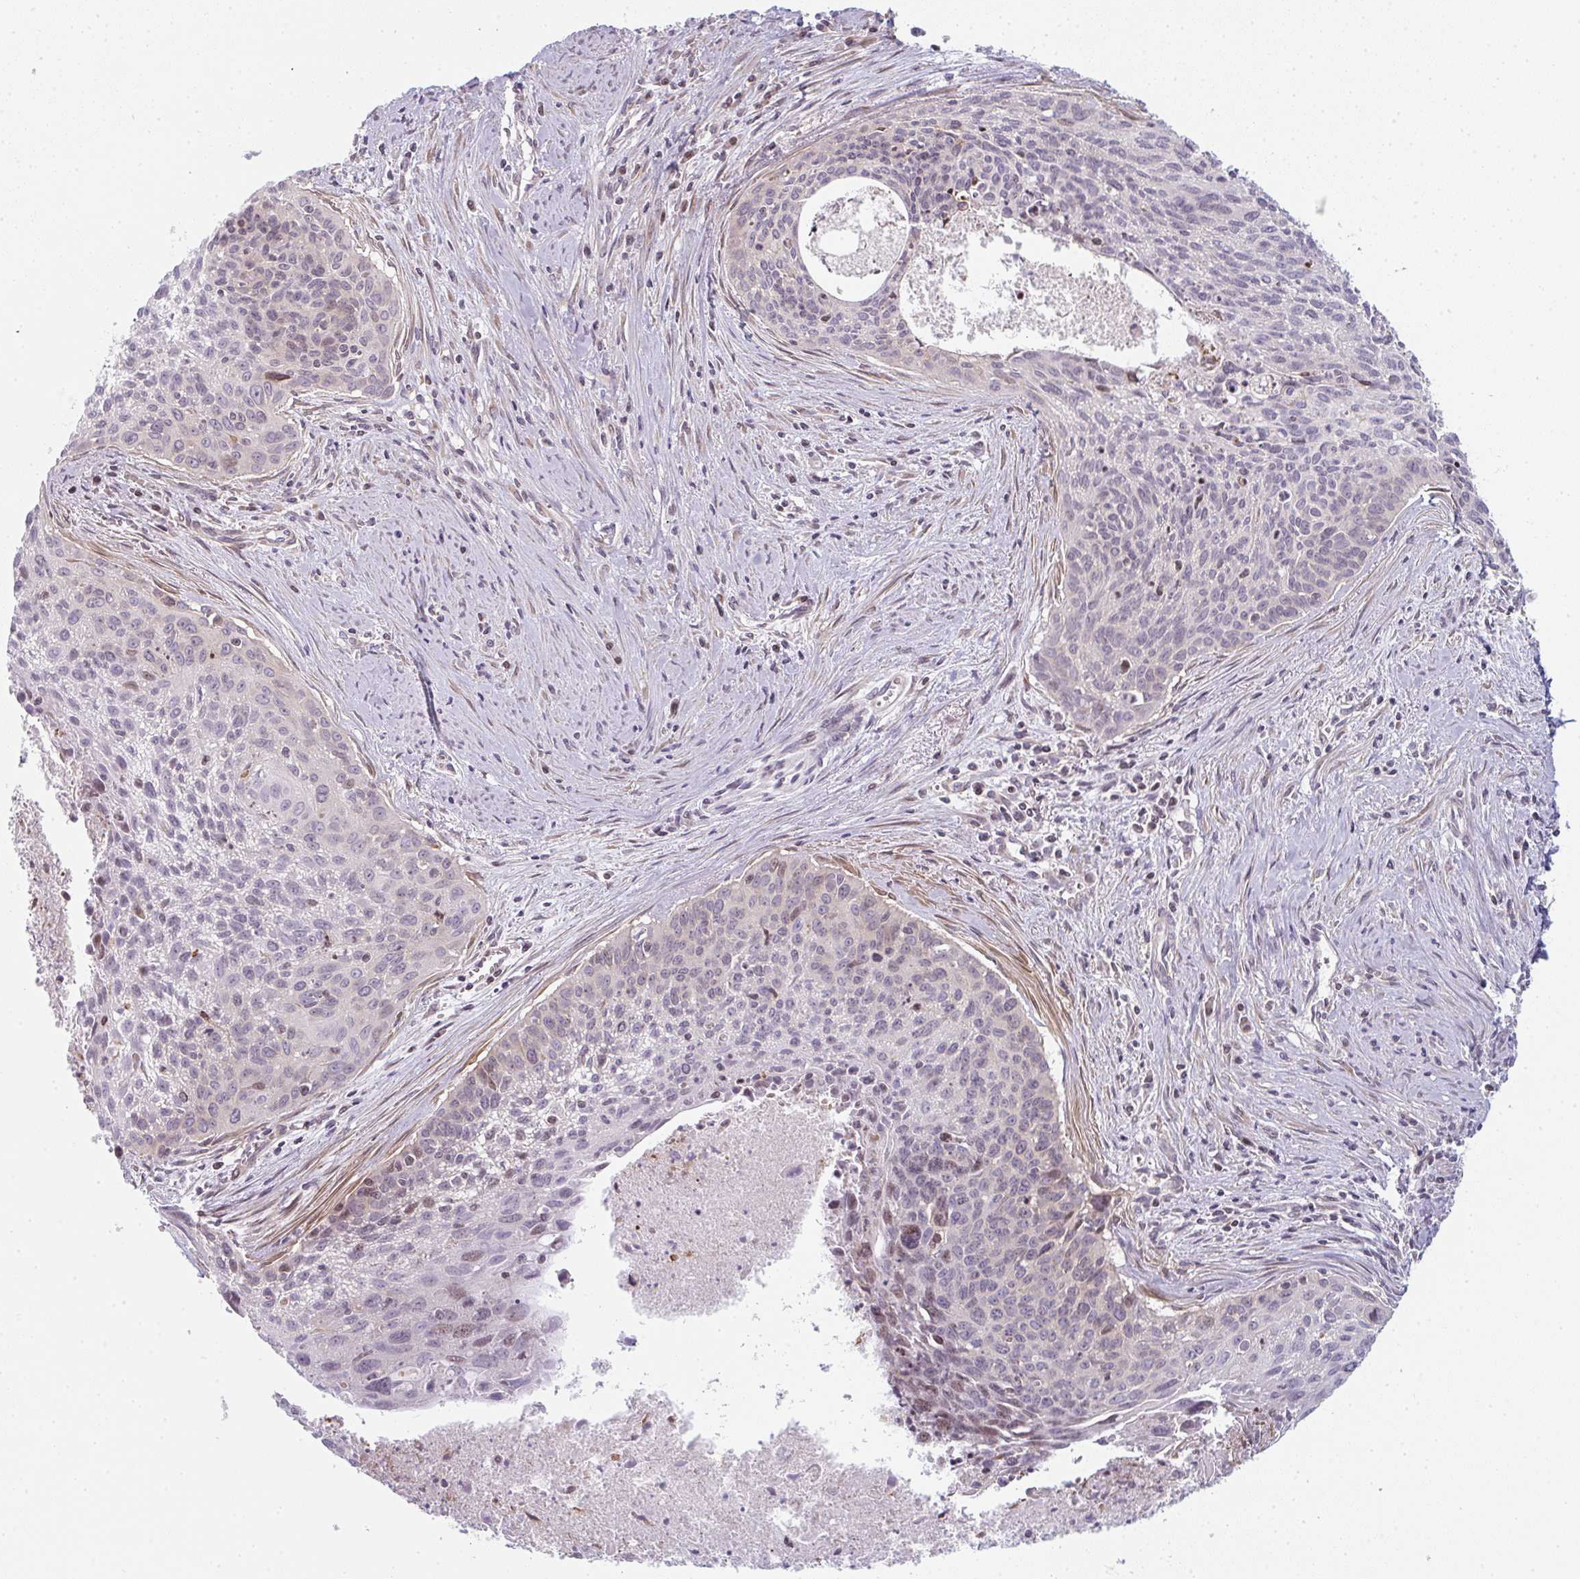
{"staining": {"intensity": "negative", "quantity": "none", "location": "none"}, "tissue": "cervical cancer", "cell_type": "Tumor cells", "image_type": "cancer", "snomed": [{"axis": "morphology", "description": "Squamous cell carcinoma, NOS"}, {"axis": "topography", "description": "Cervix"}], "caption": "The histopathology image displays no significant expression in tumor cells of cervical cancer (squamous cell carcinoma). The staining was performed using DAB to visualize the protein expression in brown, while the nuclei were stained in blue with hematoxylin (Magnification: 20x).", "gene": "TMEM237", "patient": {"sex": "female", "age": 55}}